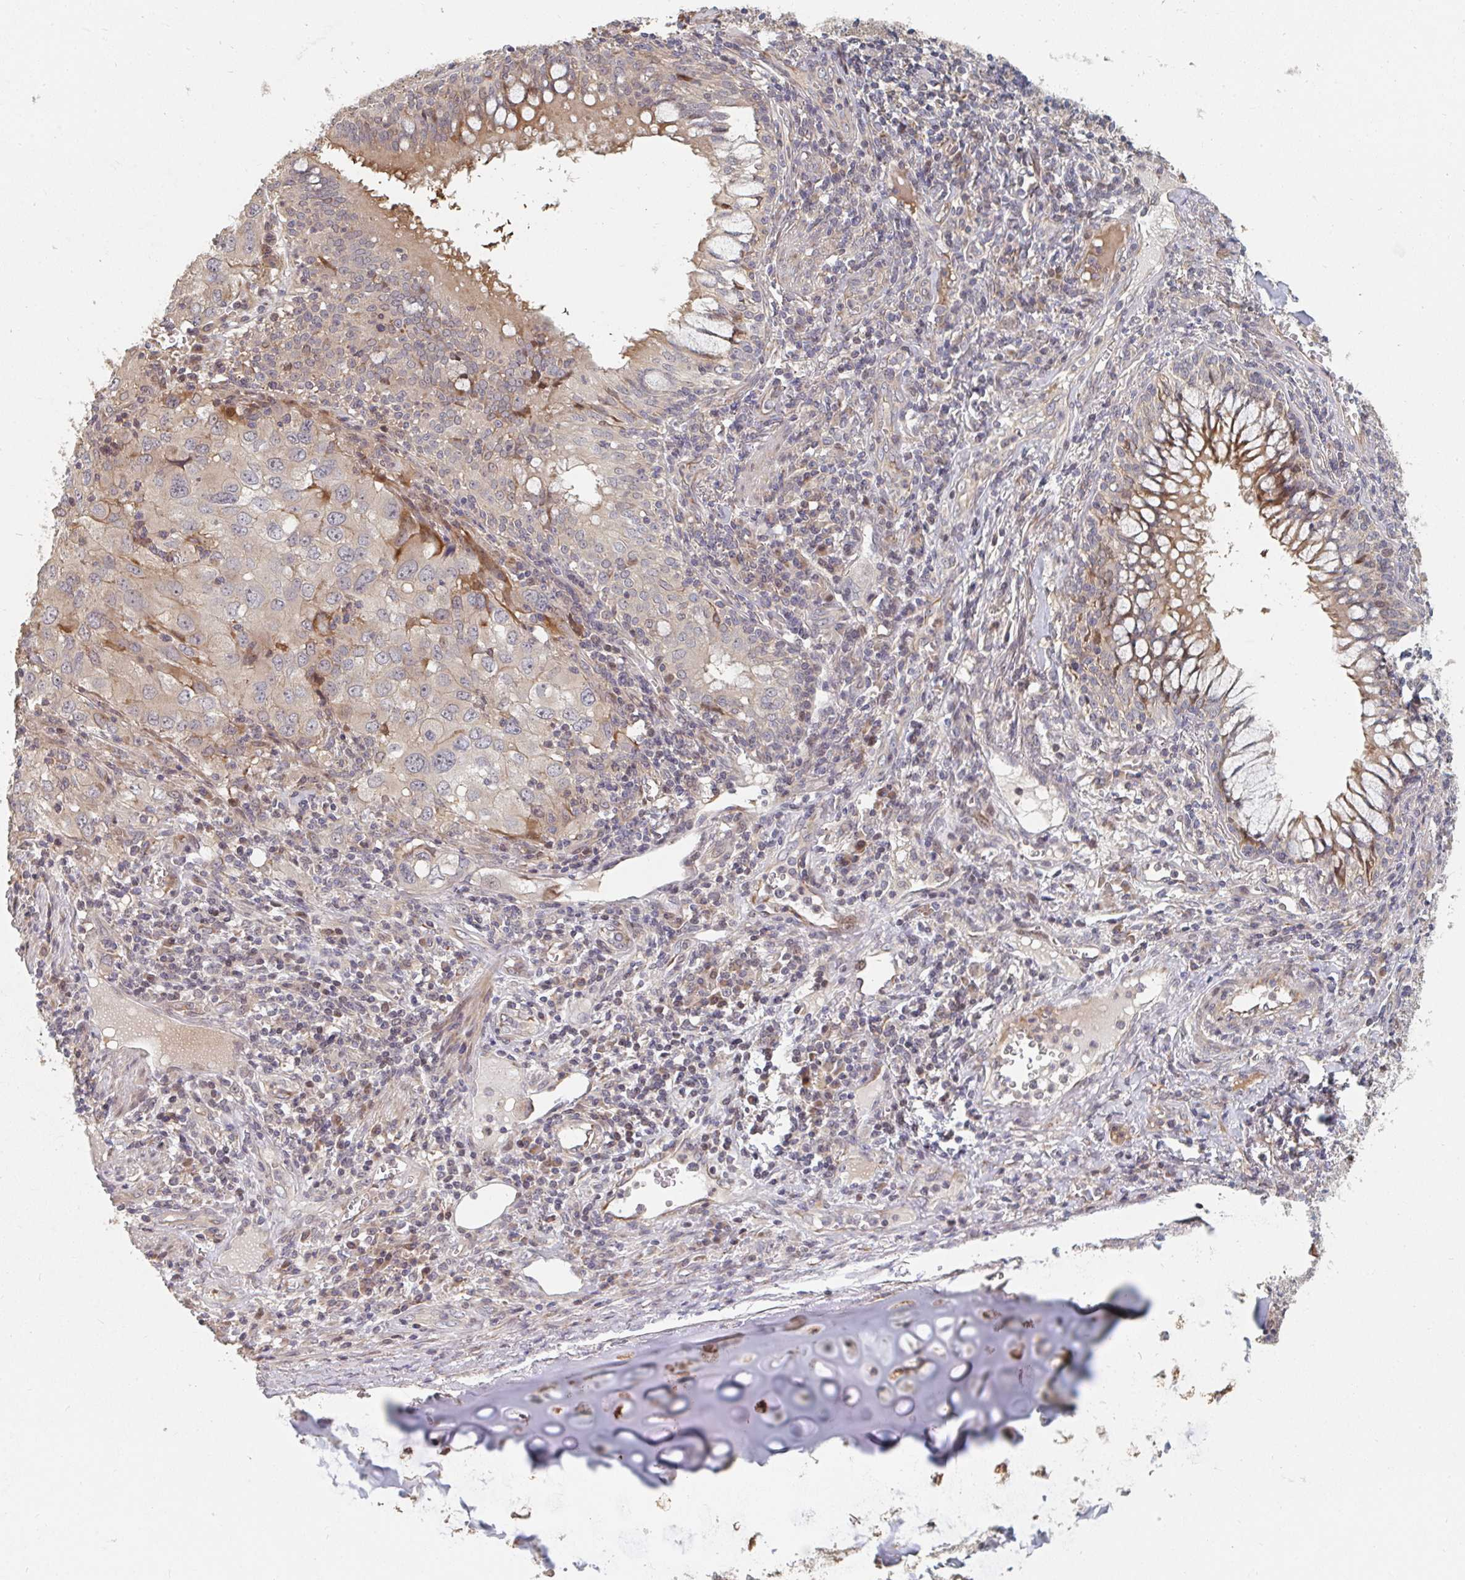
{"staining": {"intensity": "negative", "quantity": "none", "location": "none"}, "tissue": "lung cancer", "cell_type": "Tumor cells", "image_type": "cancer", "snomed": [{"axis": "morphology", "description": "Adenocarcinoma, NOS"}, {"axis": "morphology", "description": "Adenocarcinoma, metastatic, NOS"}, {"axis": "topography", "description": "Lymph node"}, {"axis": "topography", "description": "Lung"}], "caption": "The histopathology image demonstrates no significant expression in tumor cells of lung metastatic adenocarcinoma.", "gene": "PTEN", "patient": {"sex": "female", "age": 42}}